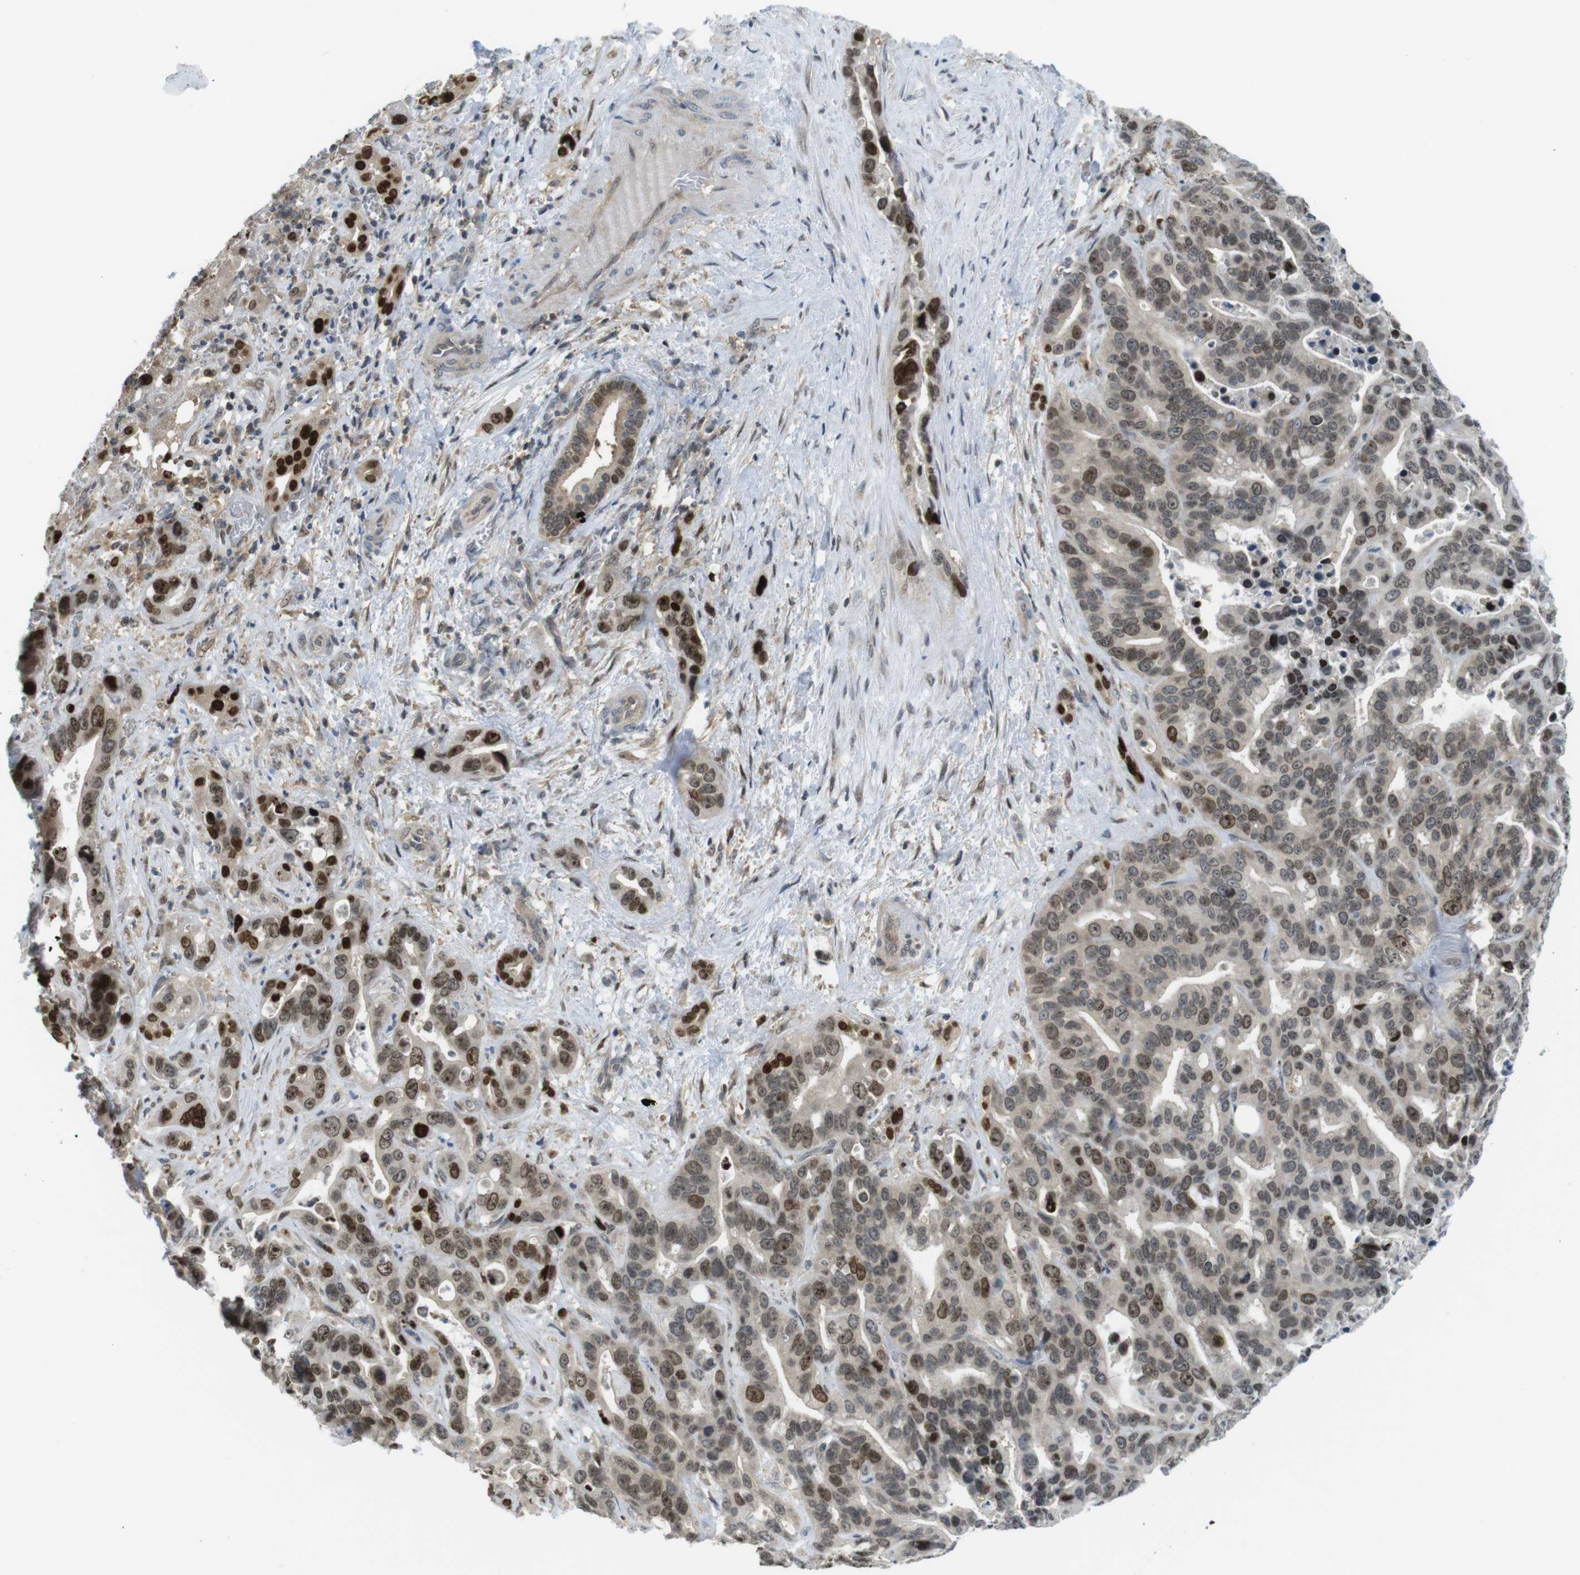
{"staining": {"intensity": "moderate", "quantity": "25%-75%", "location": "nuclear"}, "tissue": "liver cancer", "cell_type": "Tumor cells", "image_type": "cancer", "snomed": [{"axis": "morphology", "description": "Cholangiocarcinoma"}, {"axis": "topography", "description": "Liver"}], "caption": "Human liver cancer stained for a protein (brown) exhibits moderate nuclear positive positivity in approximately 25%-75% of tumor cells.", "gene": "RCC1", "patient": {"sex": "female", "age": 65}}